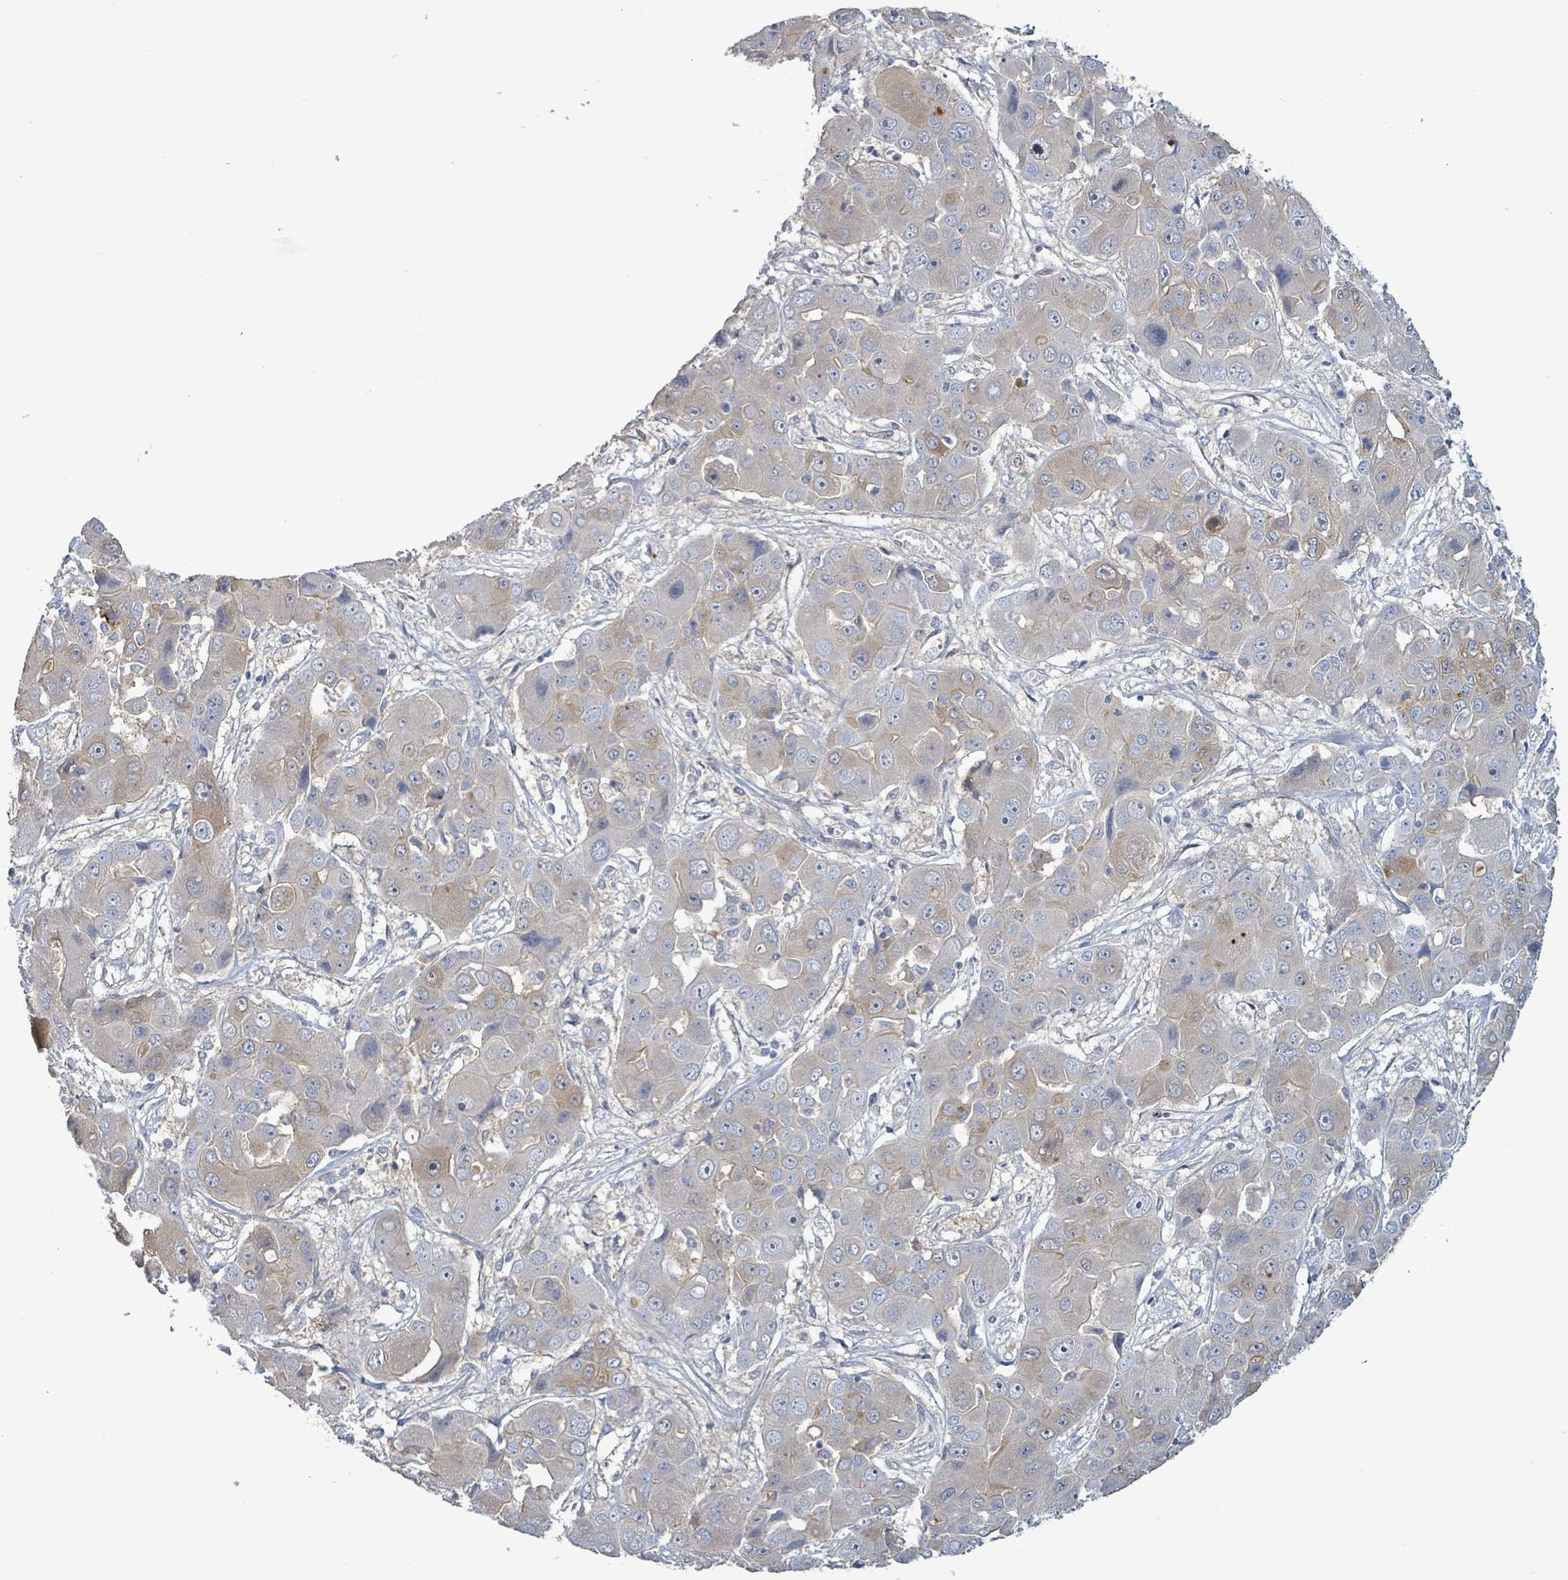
{"staining": {"intensity": "moderate", "quantity": "<25%", "location": "cytoplasmic/membranous"}, "tissue": "liver cancer", "cell_type": "Tumor cells", "image_type": "cancer", "snomed": [{"axis": "morphology", "description": "Cholangiocarcinoma"}, {"axis": "topography", "description": "Liver"}], "caption": "The micrograph exhibits immunohistochemical staining of liver cholangiocarcinoma. There is moderate cytoplasmic/membranous expression is identified in approximately <25% of tumor cells. The protein is stained brown, and the nuclei are stained in blue (DAB (3,3'-diaminobenzidine) IHC with brightfield microscopy, high magnification).", "gene": "KRAS", "patient": {"sex": "male", "age": 67}}